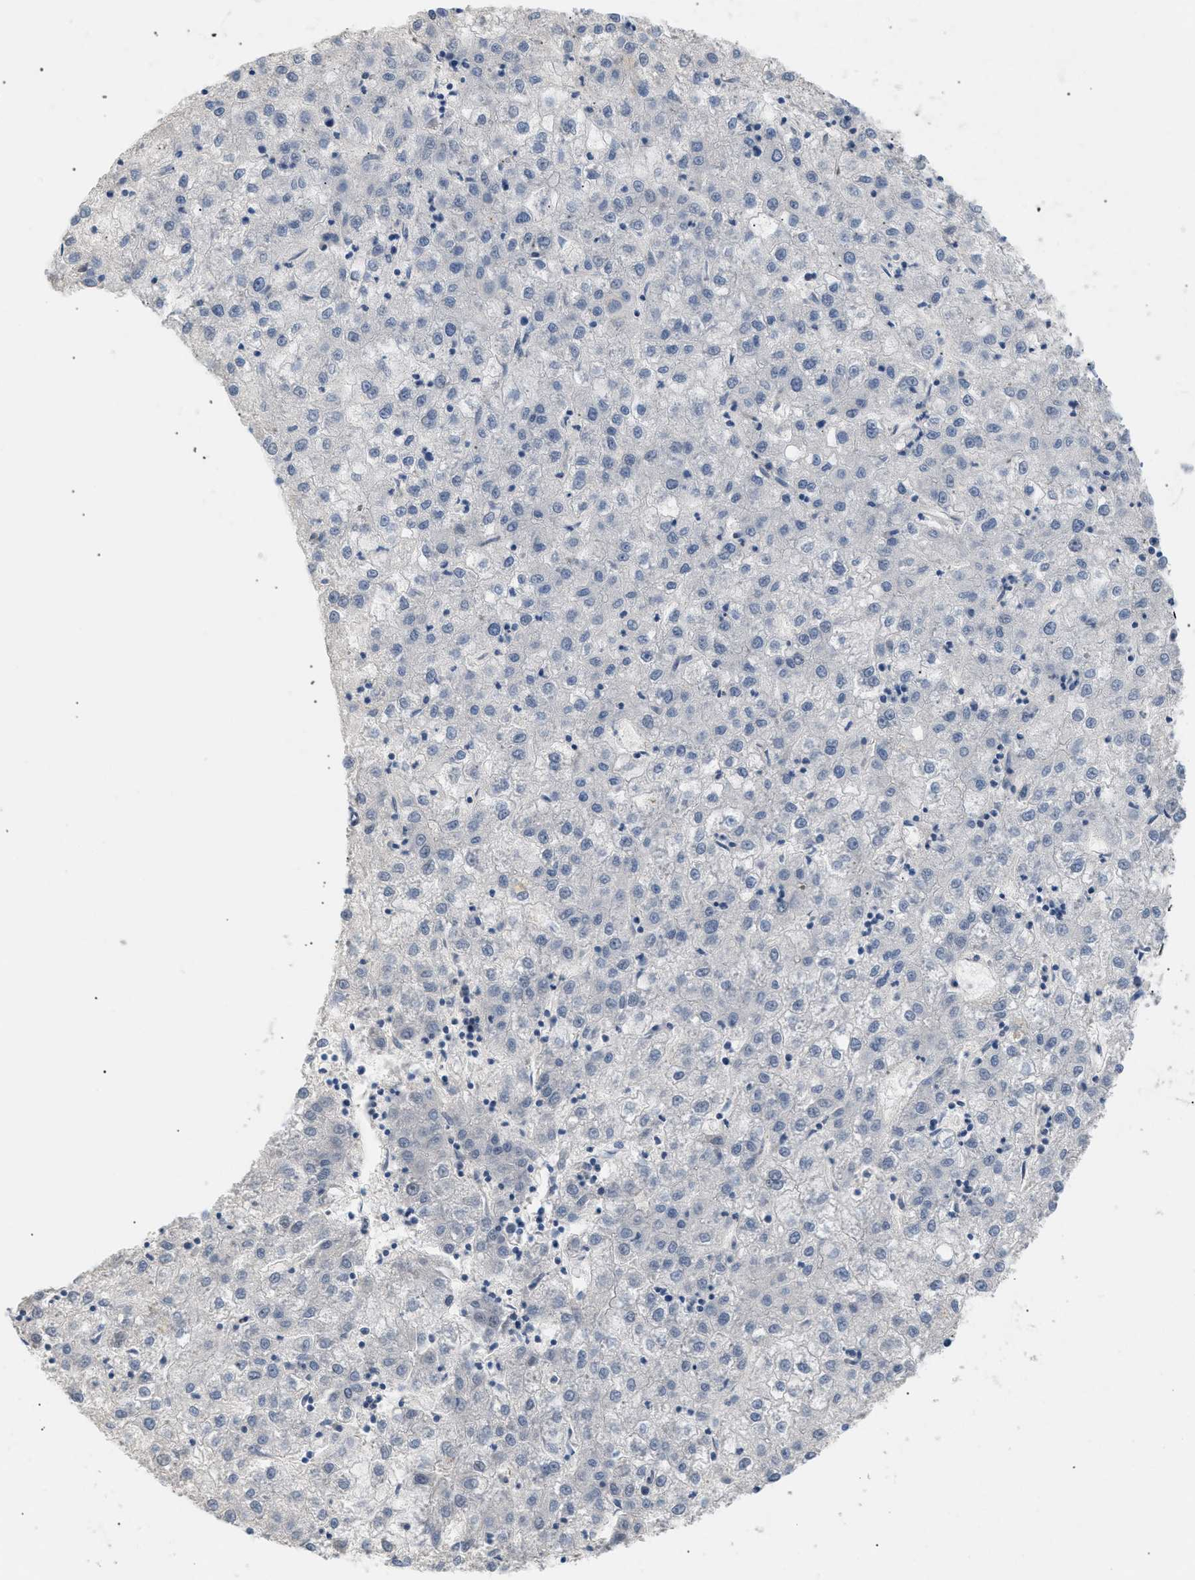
{"staining": {"intensity": "negative", "quantity": "none", "location": "none"}, "tissue": "liver cancer", "cell_type": "Tumor cells", "image_type": "cancer", "snomed": [{"axis": "morphology", "description": "Carcinoma, Hepatocellular, NOS"}, {"axis": "topography", "description": "Liver"}], "caption": "Liver cancer (hepatocellular carcinoma) stained for a protein using immunohistochemistry (IHC) exhibits no positivity tumor cells.", "gene": "FARS2", "patient": {"sex": "male", "age": 72}}